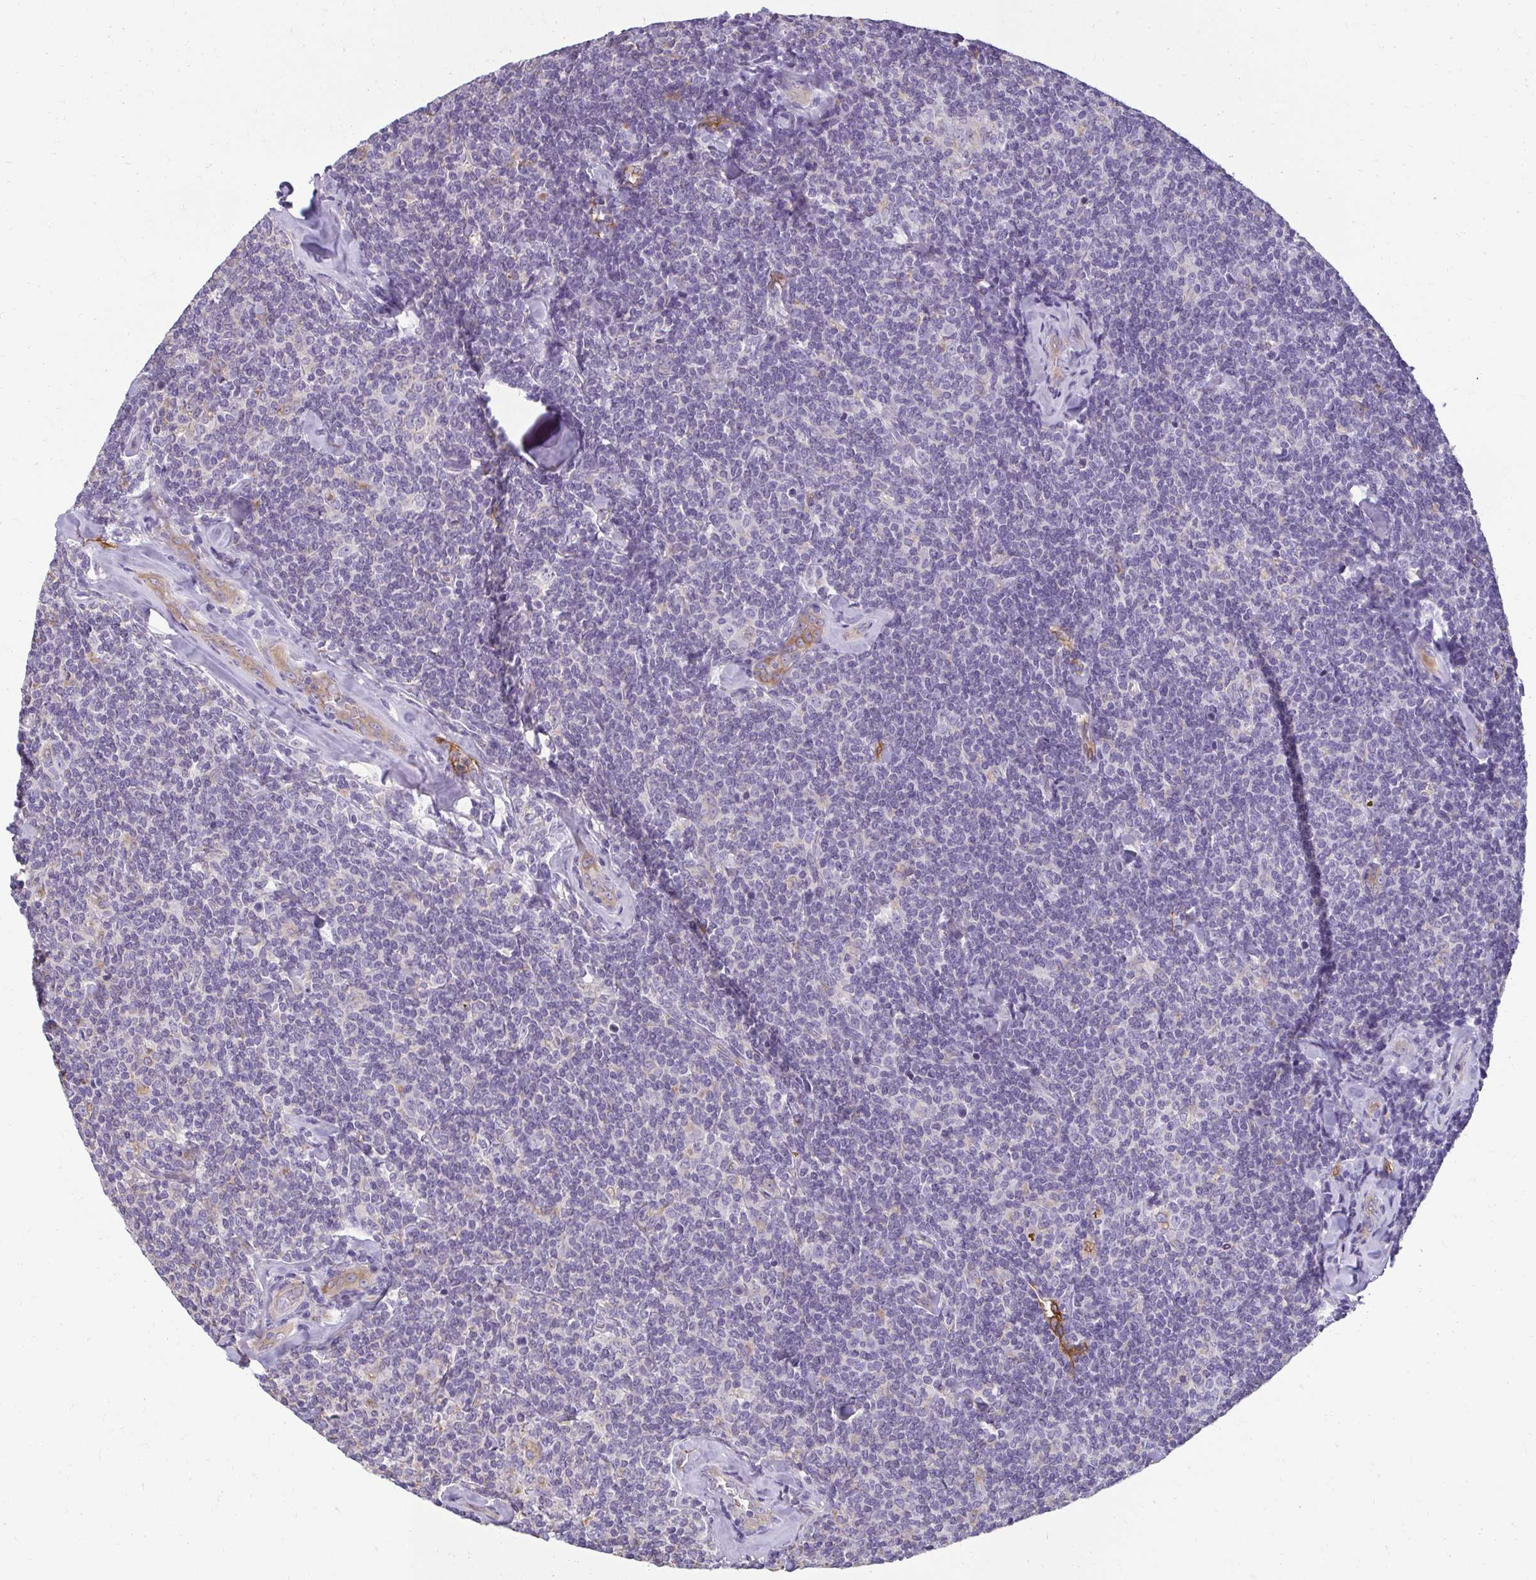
{"staining": {"intensity": "negative", "quantity": "none", "location": "none"}, "tissue": "lymphoma", "cell_type": "Tumor cells", "image_type": "cancer", "snomed": [{"axis": "morphology", "description": "Malignant lymphoma, non-Hodgkin's type, Low grade"}, {"axis": "topography", "description": "Lymph node"}], "caption": "DAB immunohistochemical staining of low-grade malignant lymphoma, non-Hodgkin's type shows no significant staining in tumor cells.", "gene": "PDE2A", "patient": {"sex": "female", "age": 56}}